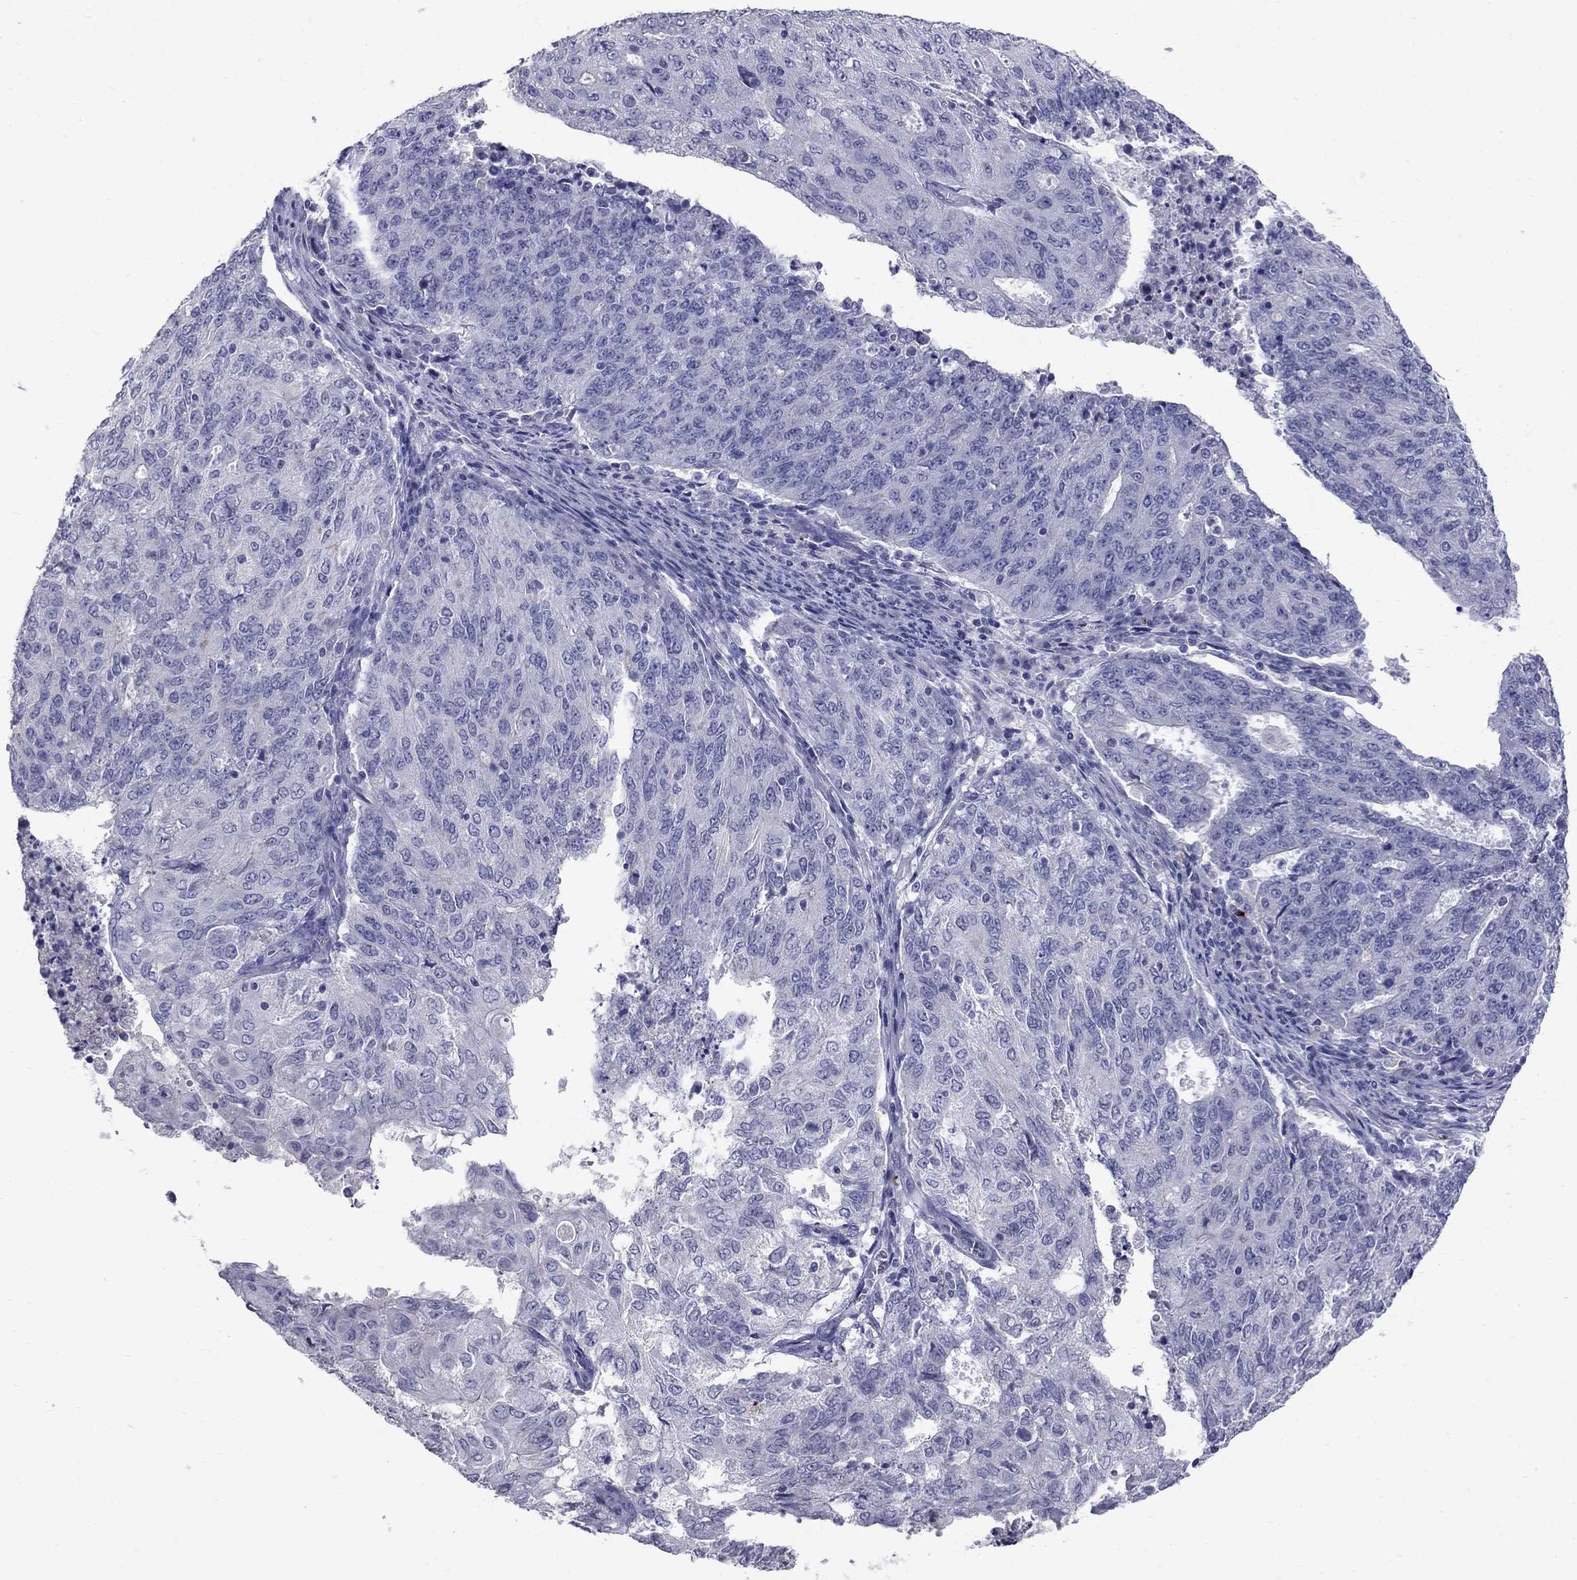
{"staining": {"intensity": "negative", "quantity": "none", "location": "none"}, "tissue": "endometrial cancer", "cell_type": "Tumor cells", "image_type": "cancer", "snomed": [{"axis": "morphology", "description": "Adenocarcinoma, NOS"}, {"axis": "topography", "description": "Endometrium"}], "caption": "Tumor cells show no significant protein staining in endometrial cancer (adenocarcinoma).", "gene": "TP53TG5", "patient": {"sex": "female", "age": 82}}